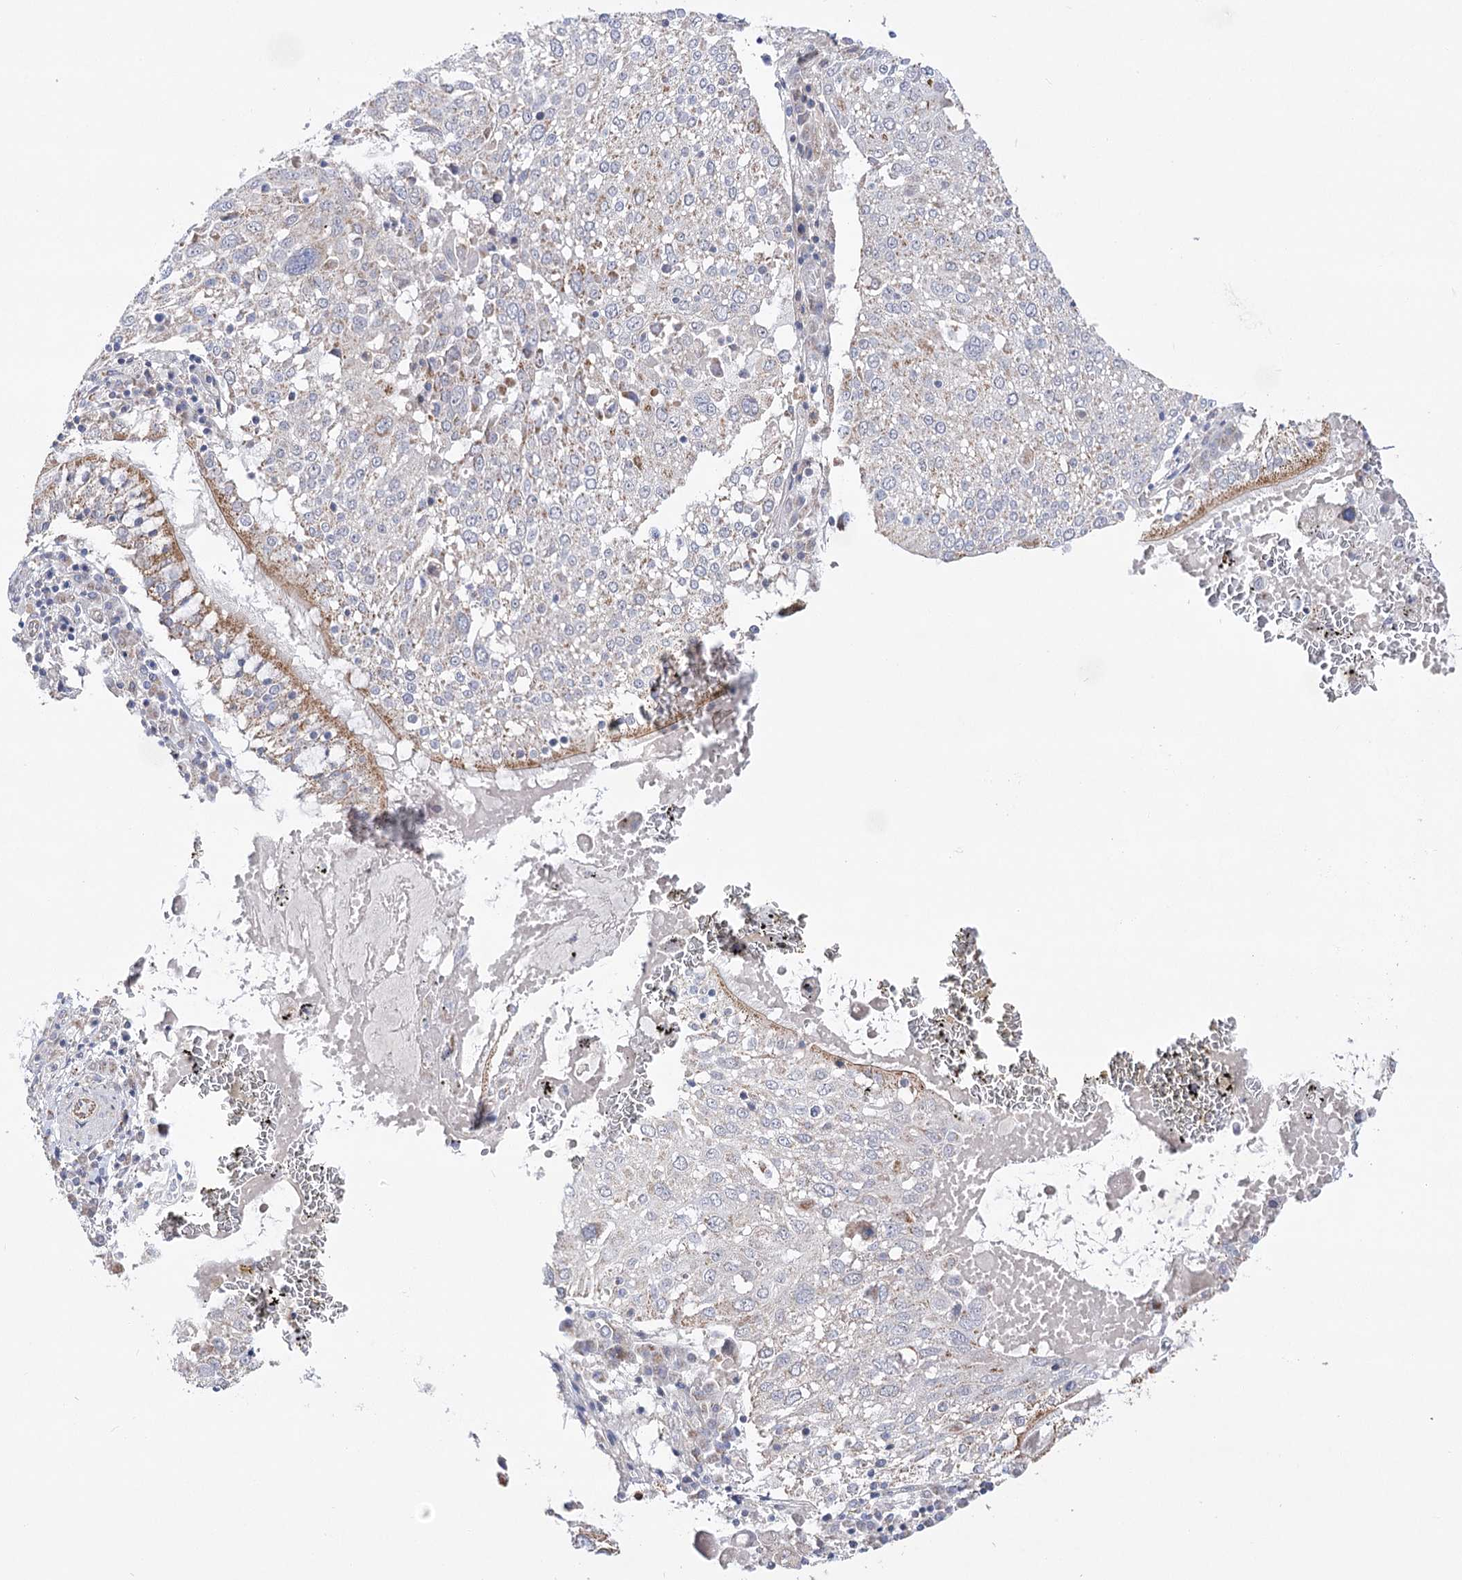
{"staining": {"intensity": "weak", "quantity": "<25%", "location": "cytoplasmic/membranous"}, "tissue": "lung cancer", "cell_type": "Tumor cells", "image_type": "cancer", "snomed": [{"axis": "morphology", "description": "Squamous cell carcinoma, NOS"}, {"axis": "topography", "description": "Lung"}], "caption": "Lung cancer (squamous cell carcinoma) was stained to show a protein in brown. There is no significant staining in tumor cells.", "gene": "ECHDC3", "patient": {"sex": "male", "age": 65}}